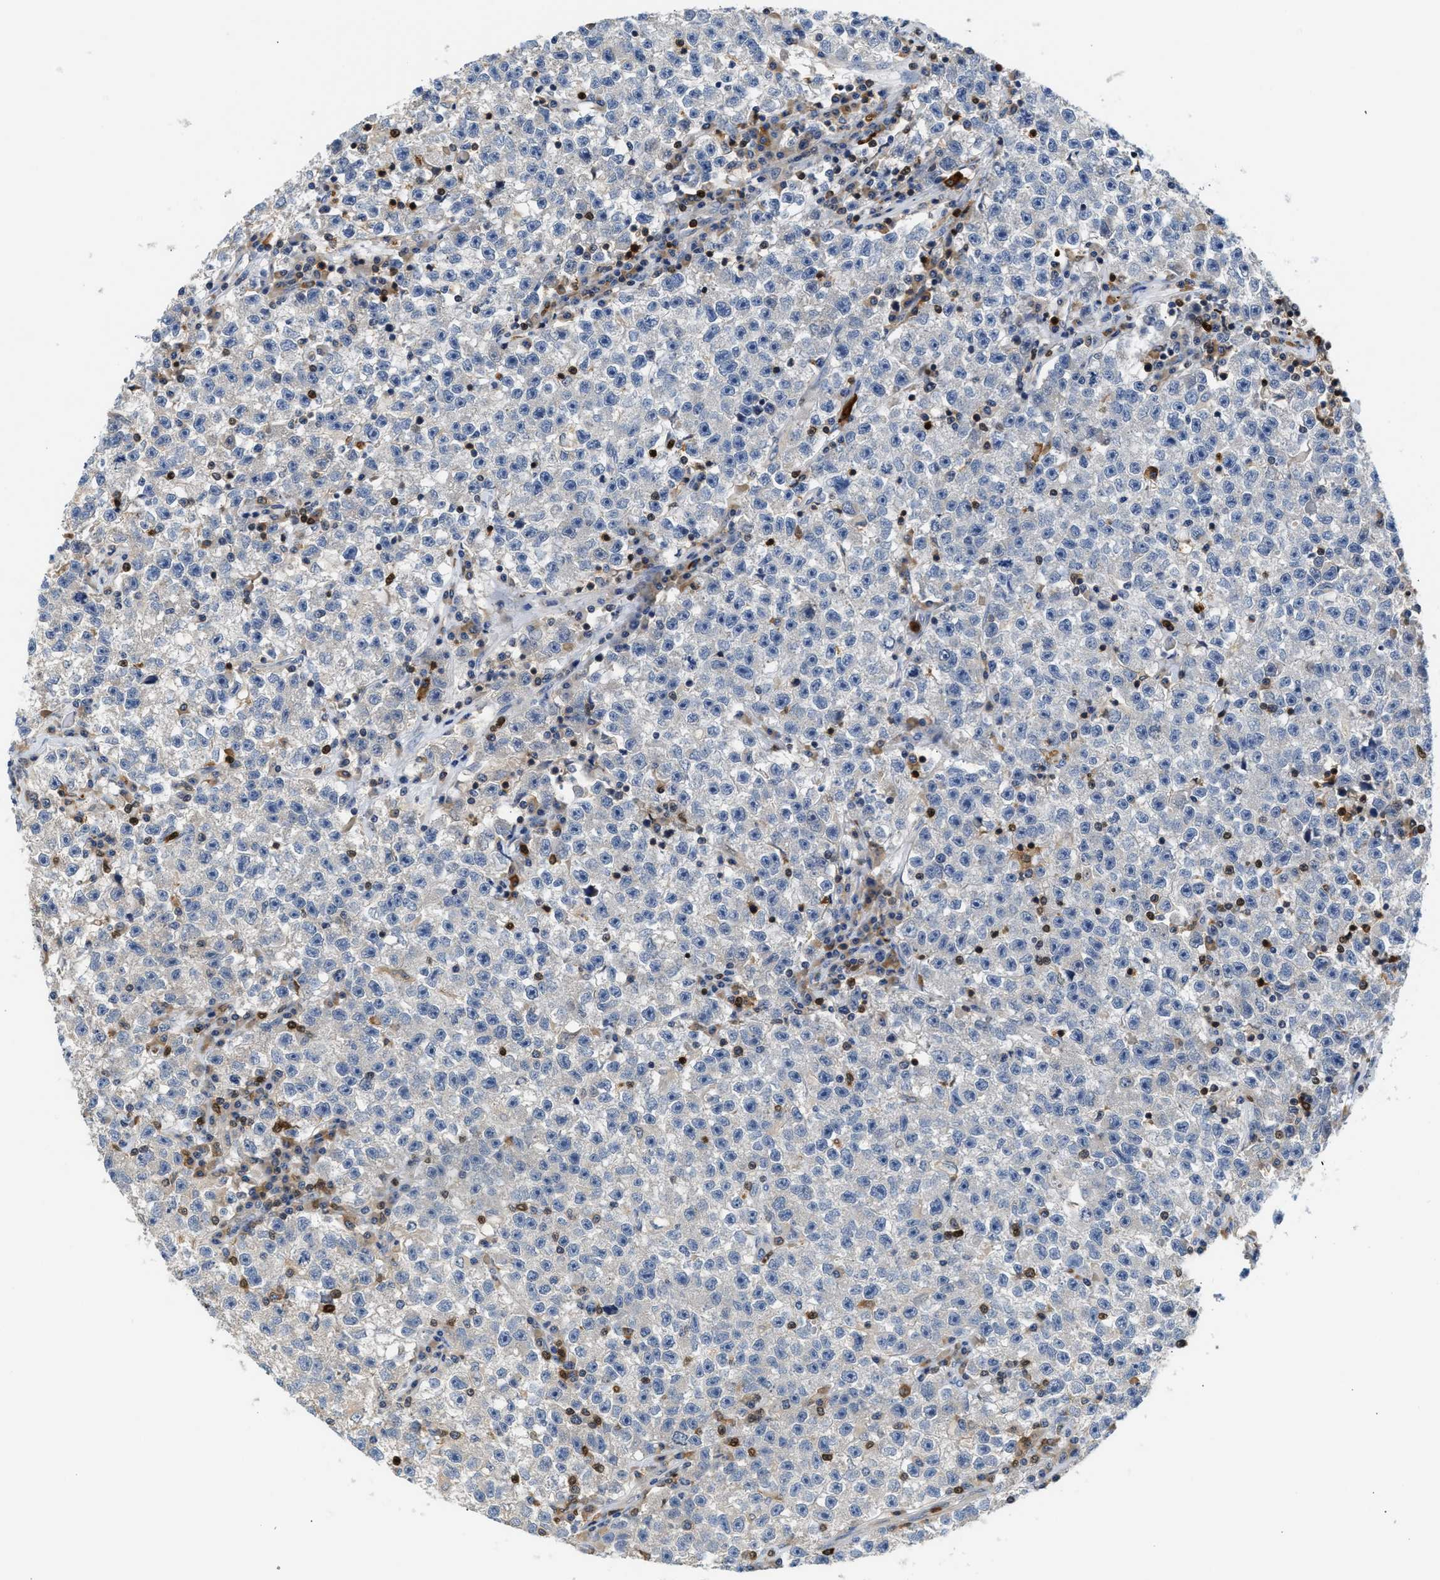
{"staining": {"intensity": "negative", "quantity": "none", "location": "none"}, "tissue": "testis cancer", "cell_type": "Tumor cells", "image_type": "cancer", "snomed": [{"axis": "morphology", "description": "Seminoma, NOS"}, {"axis": "topography", "description": "Testis"}], "caption": "IHC histopathology image of human testis cancer stained for a protein (brown), which exhibits no positivity in tumor cells.", "gene": "SLIT2", "patient": {"sex": "male", "age": 22}}